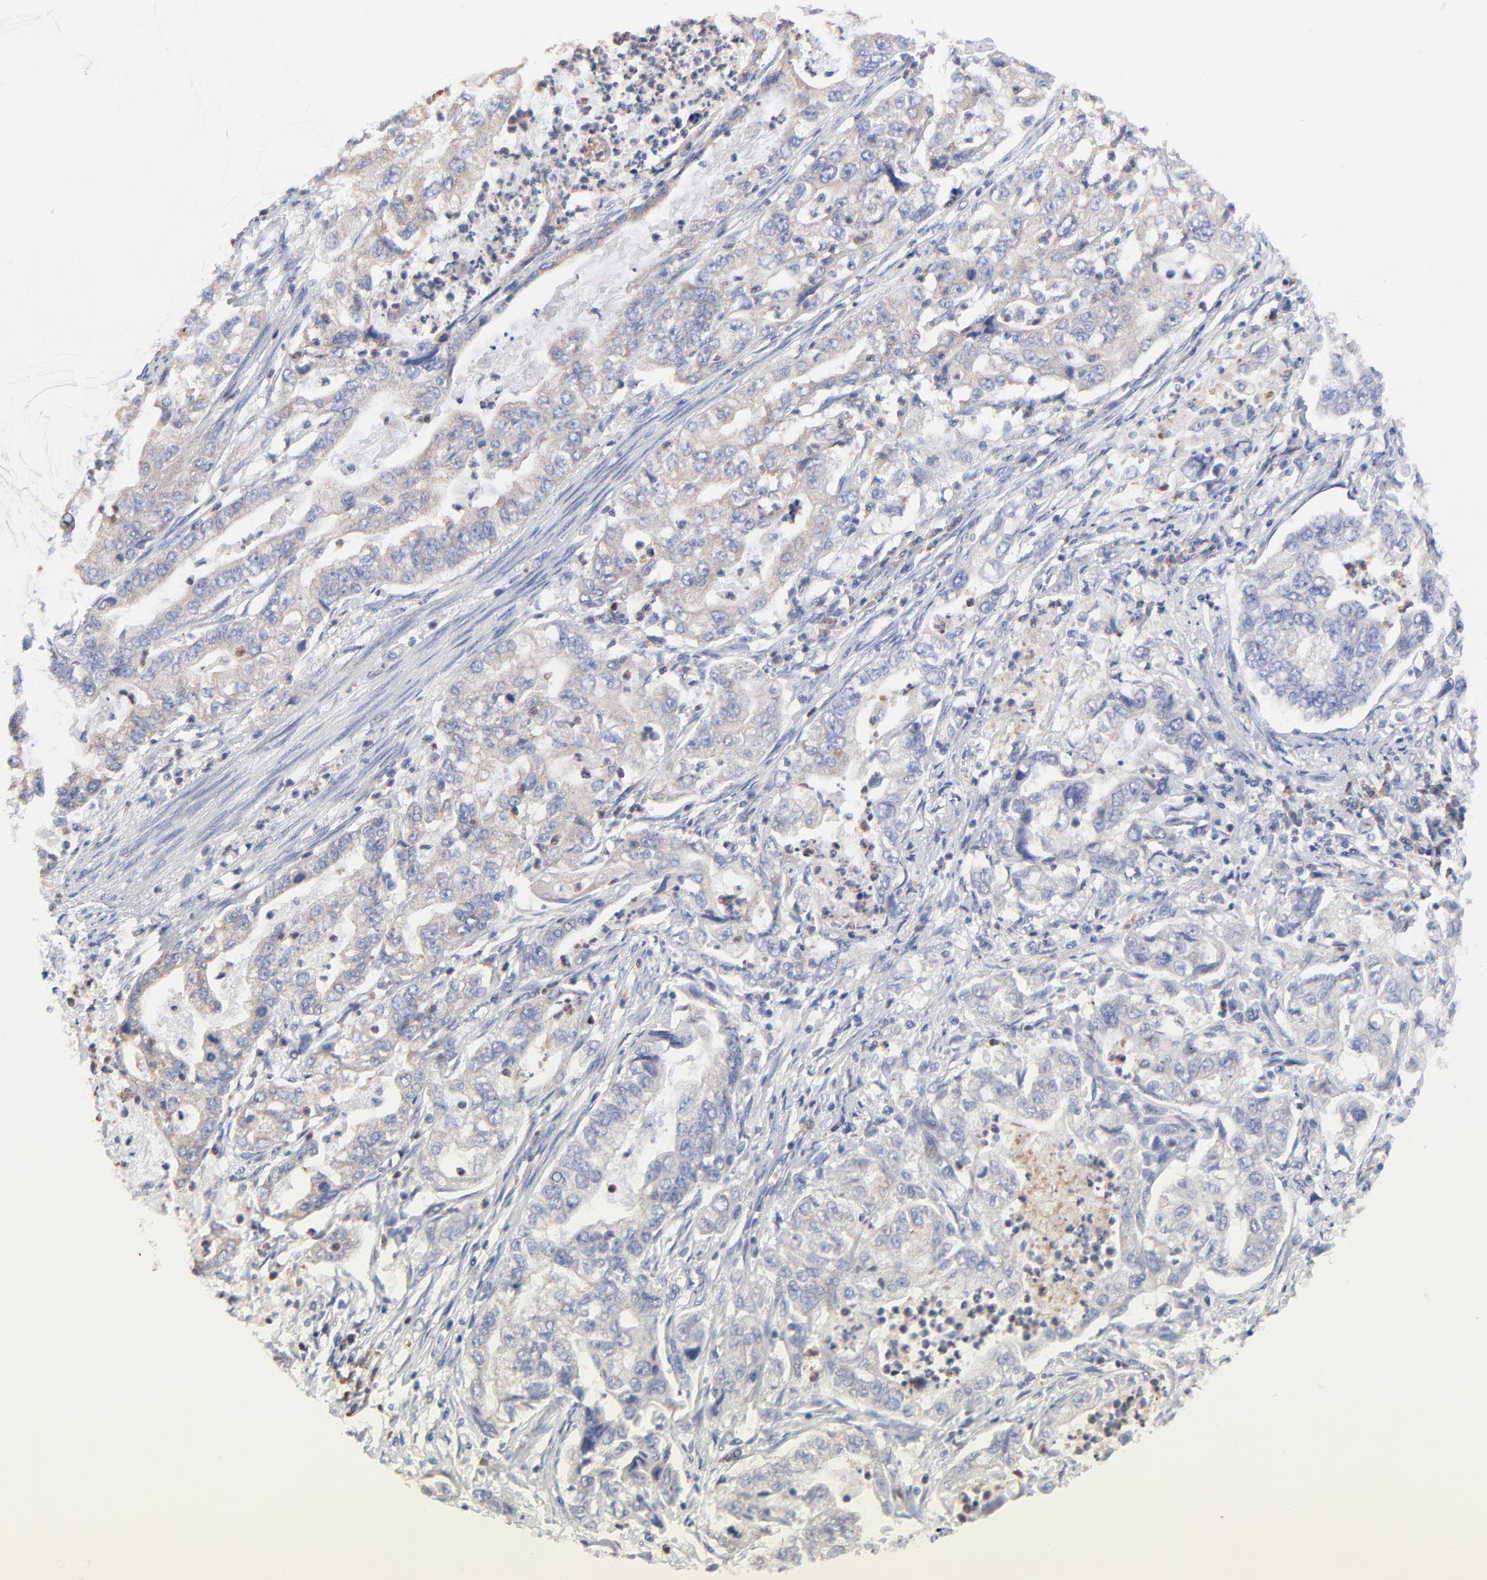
{"staining": {"intensity": "weak", "quantity": "25%-75%", "location": "cytoplasmic/membranous"}, "tissue": "stomach cancer", "cell_type": "Tumor cells", "image_type": "cancer", "snomed": [{"axis": "morphology", "description": "Adenocarcinoma, NOS"}, {"axis": "topography", "description": "Pancreas"}, {"axis": "topography", "description": "Stomach, upper"}], "caption": "Protein staining exhibits weak cytoplasmic/membranous staining in approximately 25%-75% of tumor cells in stomach adenocarcinoma.", "gene": "PPFIBP2", "patient": {"sex": "male", "age": 77}}